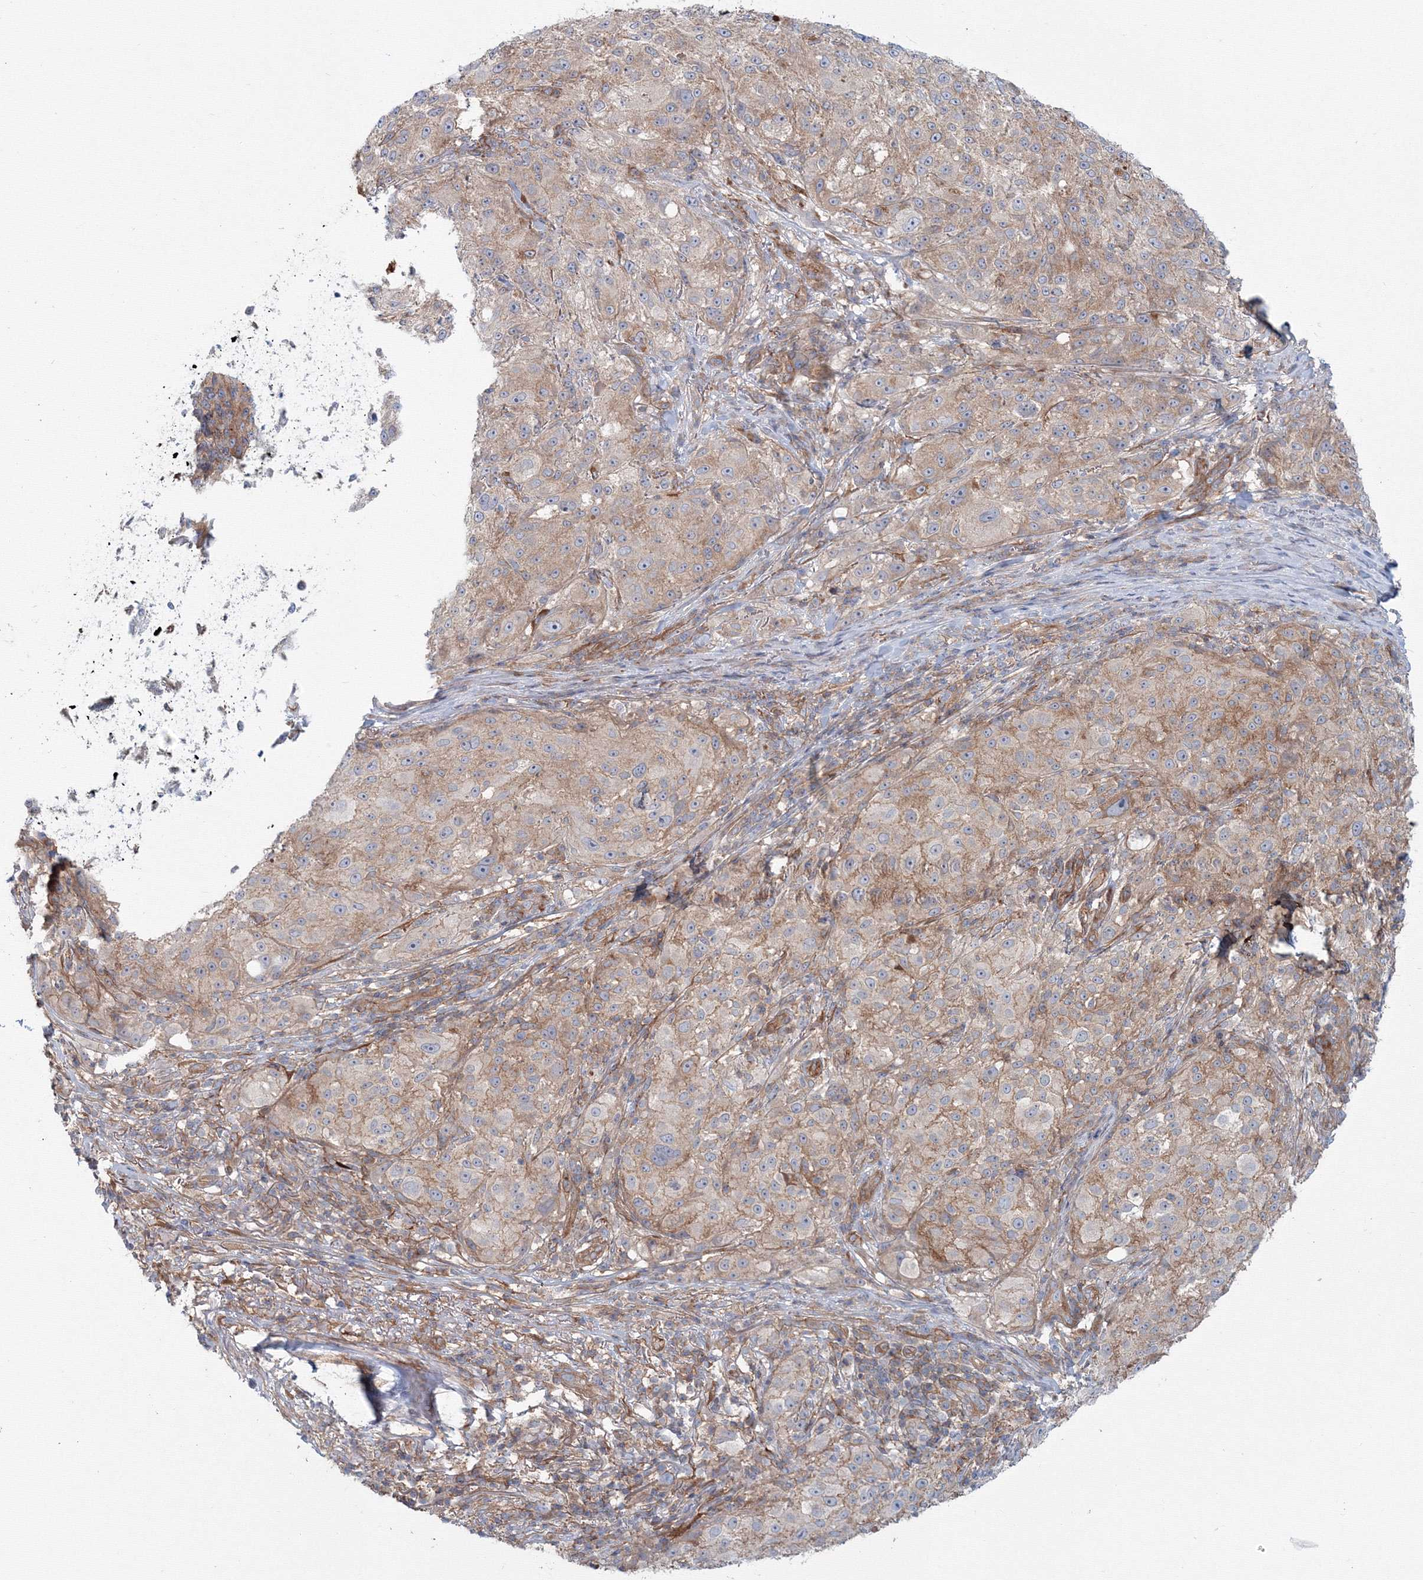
{"staining": {"intensity": "weak", "quantity": "<25%", "location": "cytoplasmic/membranous"}, "tissue": "melanoma", "cell_type": "Tumor cells", "image_type": "cancer", "snomed": [{"axis": "morphology", "description": "Necrosis, NOS"}, {"axis": "morphology", "description": "Malignant melanoma, NOS"}, {"axis": "topography", "description": "Skin"}], "caption": "Malignant melanoma stained for a protein using IHC shows no positivity tumor cells.", "gene": "SH3PXD2A", "patient": {"sex": "female", "age": 87}}